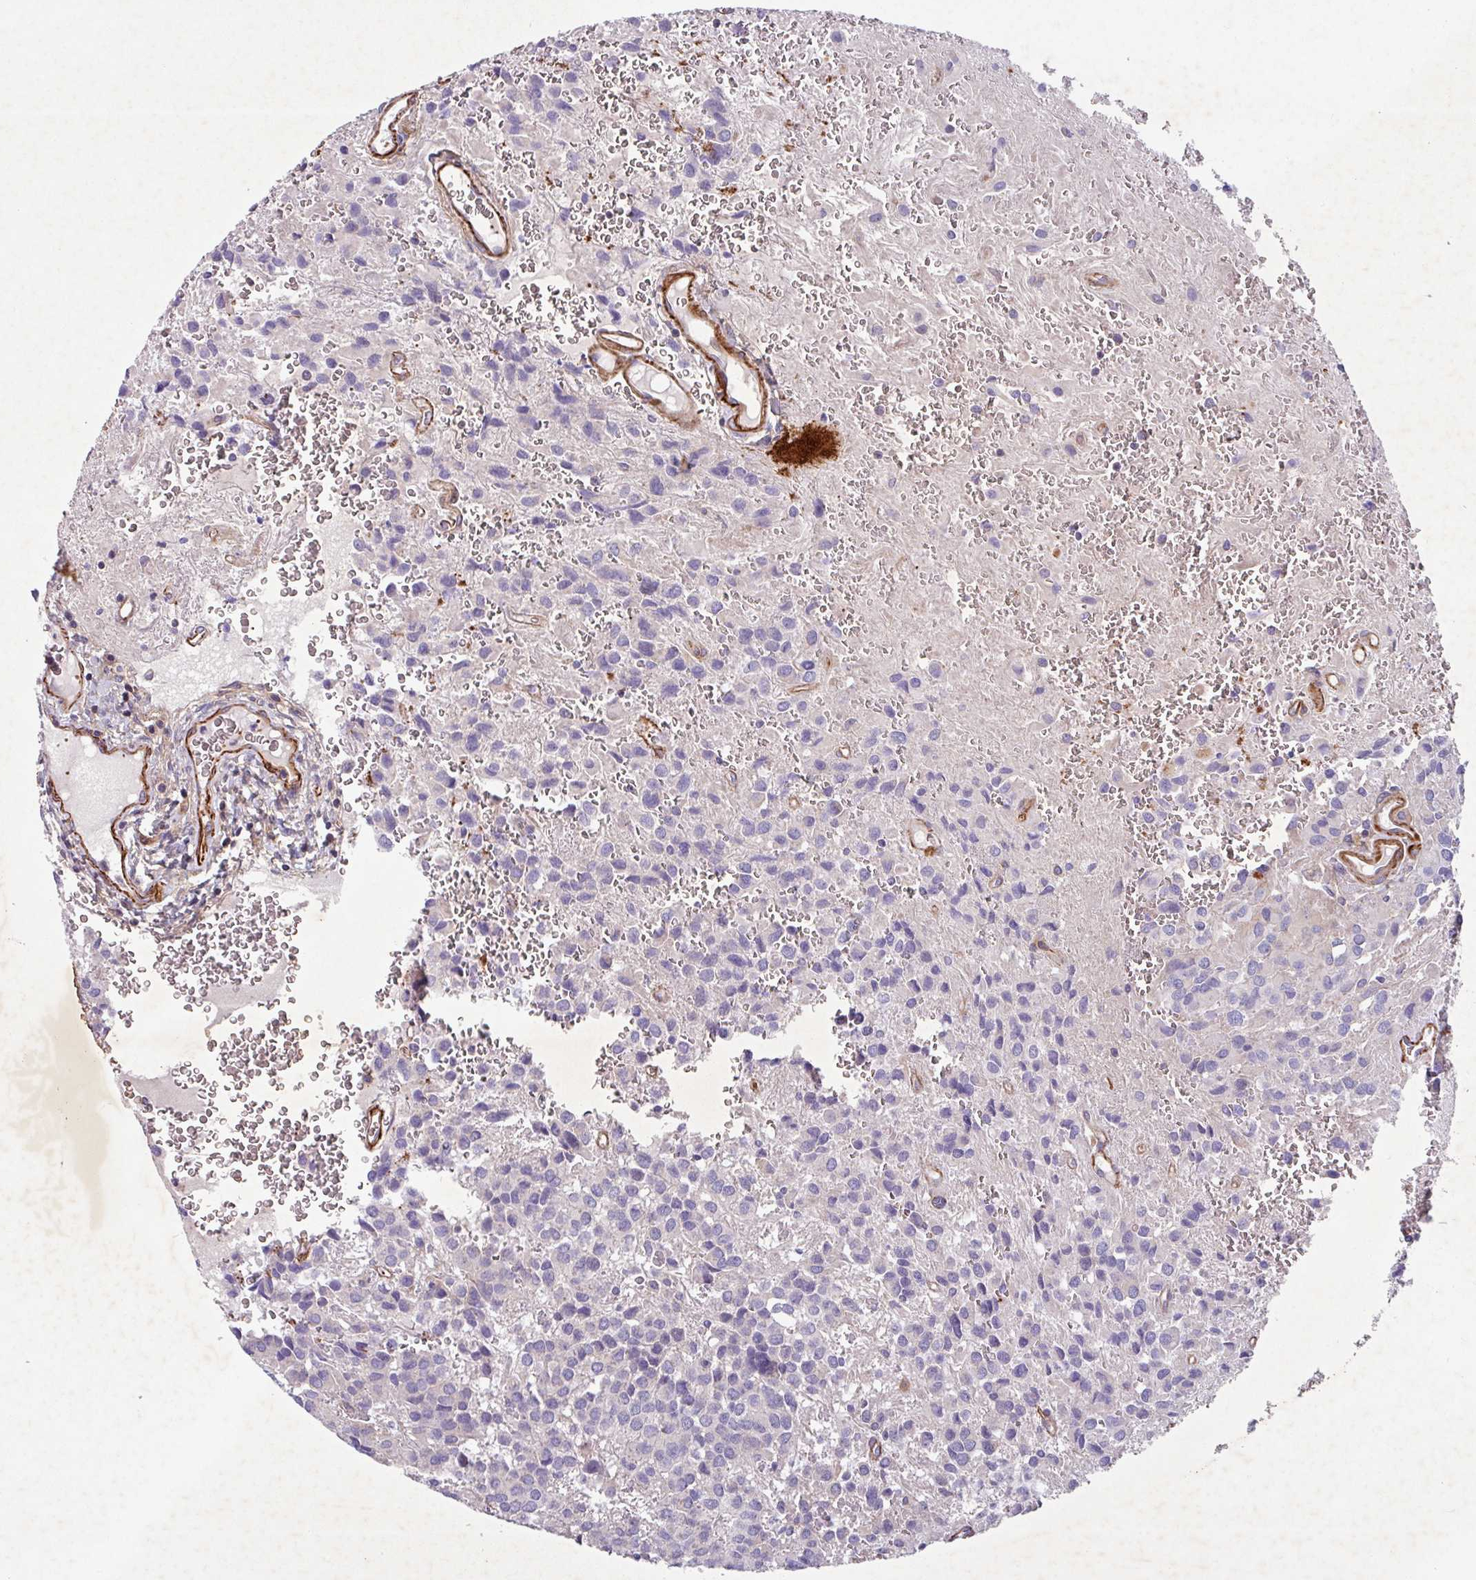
{"staining": {"intensity": "negative", "quantity": "none", "location": "none"}, "tissue": "glioma", "cell_type": "Tumor cells", "image_type": "cancer", "snomed": [{"axis": "morphology", "description": "Glioma, malignant, Low grade"}, {"axis": "topography", "description": "Brain"}], "caption": "Immunohistochemistry (IHC) image of glioma stained for a protein (brown), which demonstrates no positivity in tumor cells.", "gene": "ATP2C2", "patient": {"sex": "male", "age": 56}}